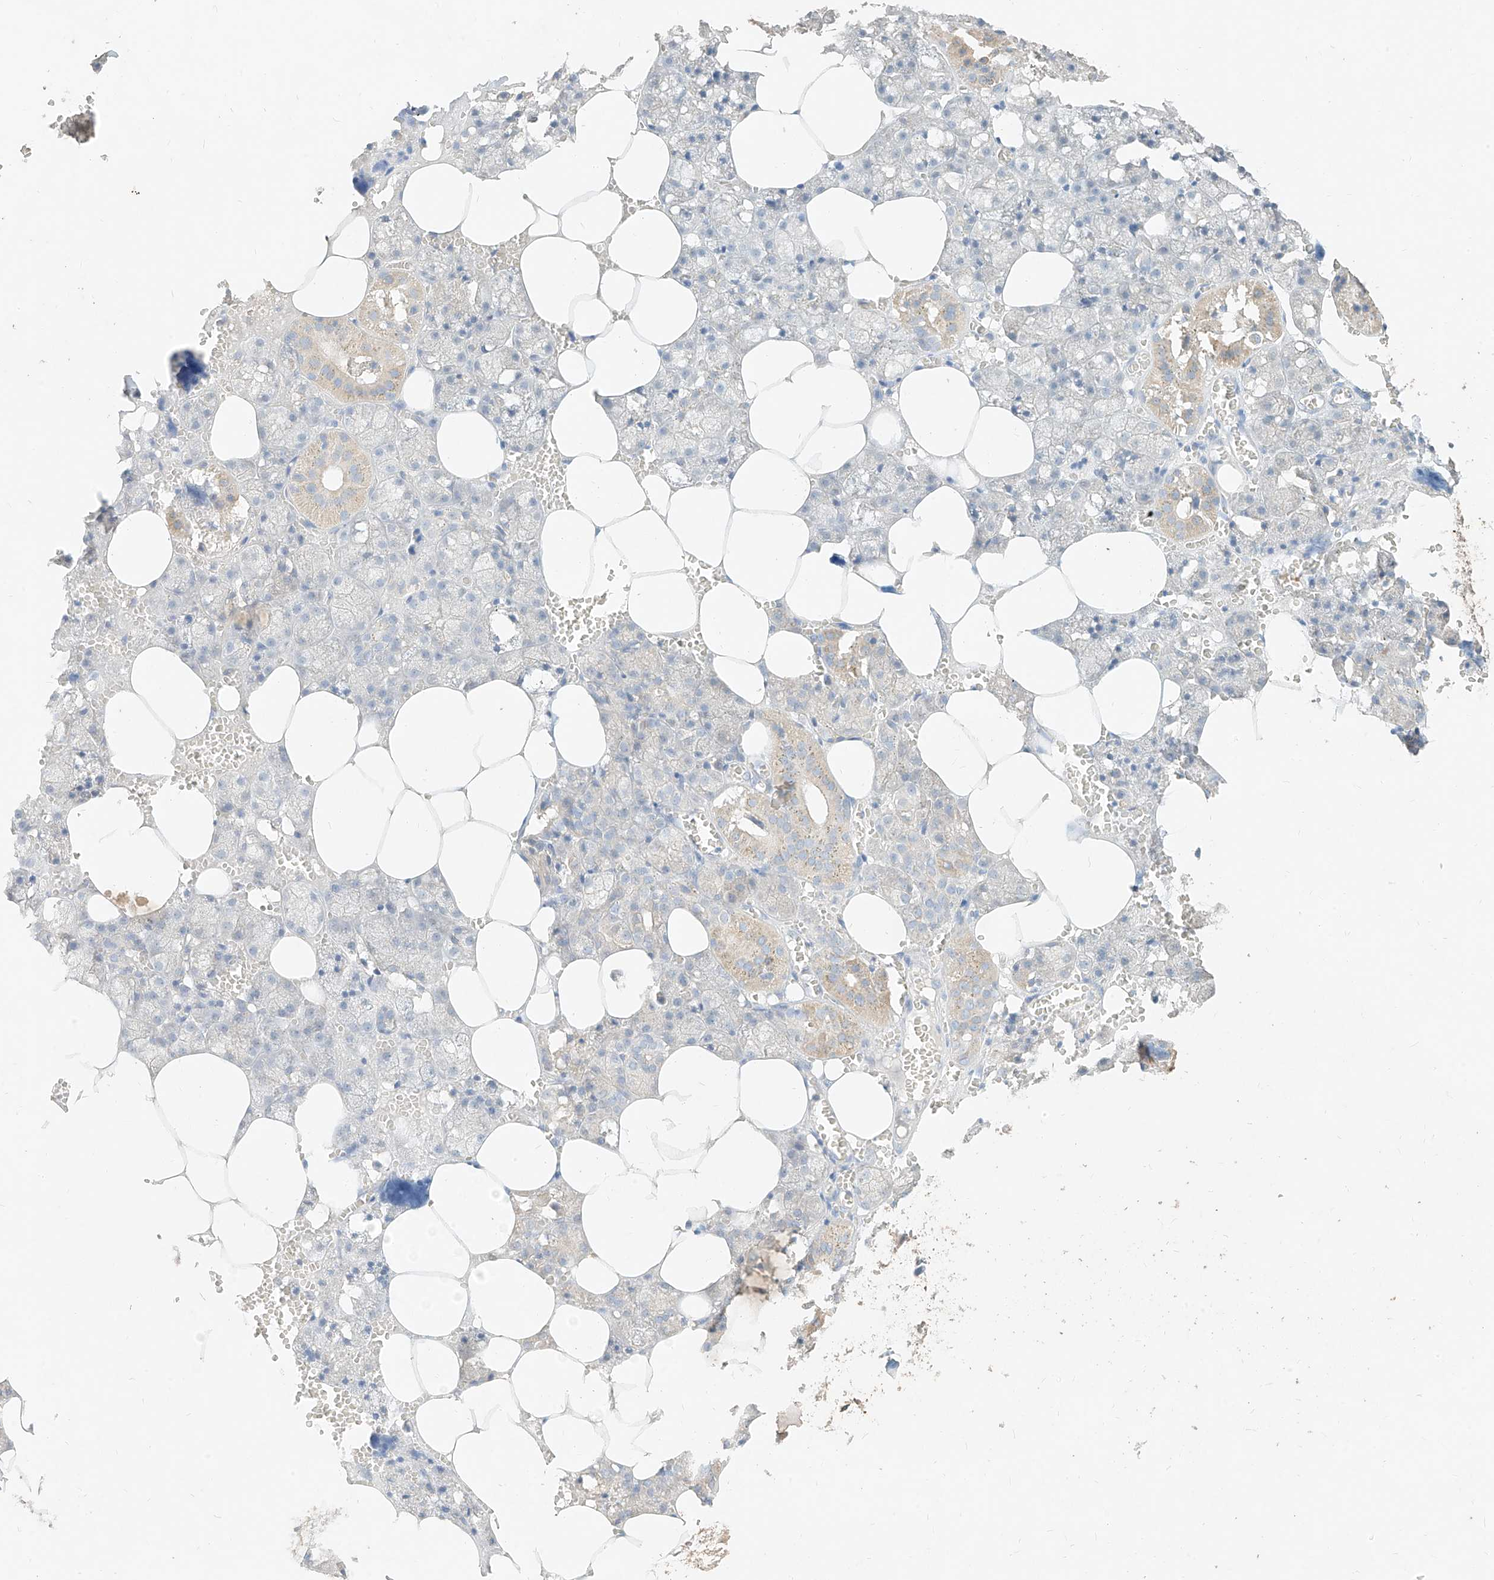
{"staining": {"intensity": "weak", "quantity": "<25%", "location": "cytoplasmic/membranous"}, "tissue": "salivary gland", "cell_type": "Glandular cells", "image_type": "normal", "snomed": [{"axis": "morphology", "description": "Normal tissue, NOS"}, {"axis": "topography", "description": "Salivary gland"}], "caption": "An immunohistochemistry photomicrograph of benign salivary gland is shown. There is no staining in glandular cells of salivary gland. (Stains: DAB IHC with hematoxylin counter stain, Microscopy: brightfield microscopy at high magnification).", "gene": "ZZEF1", "patient": {"sex": "male", "age": 62}}